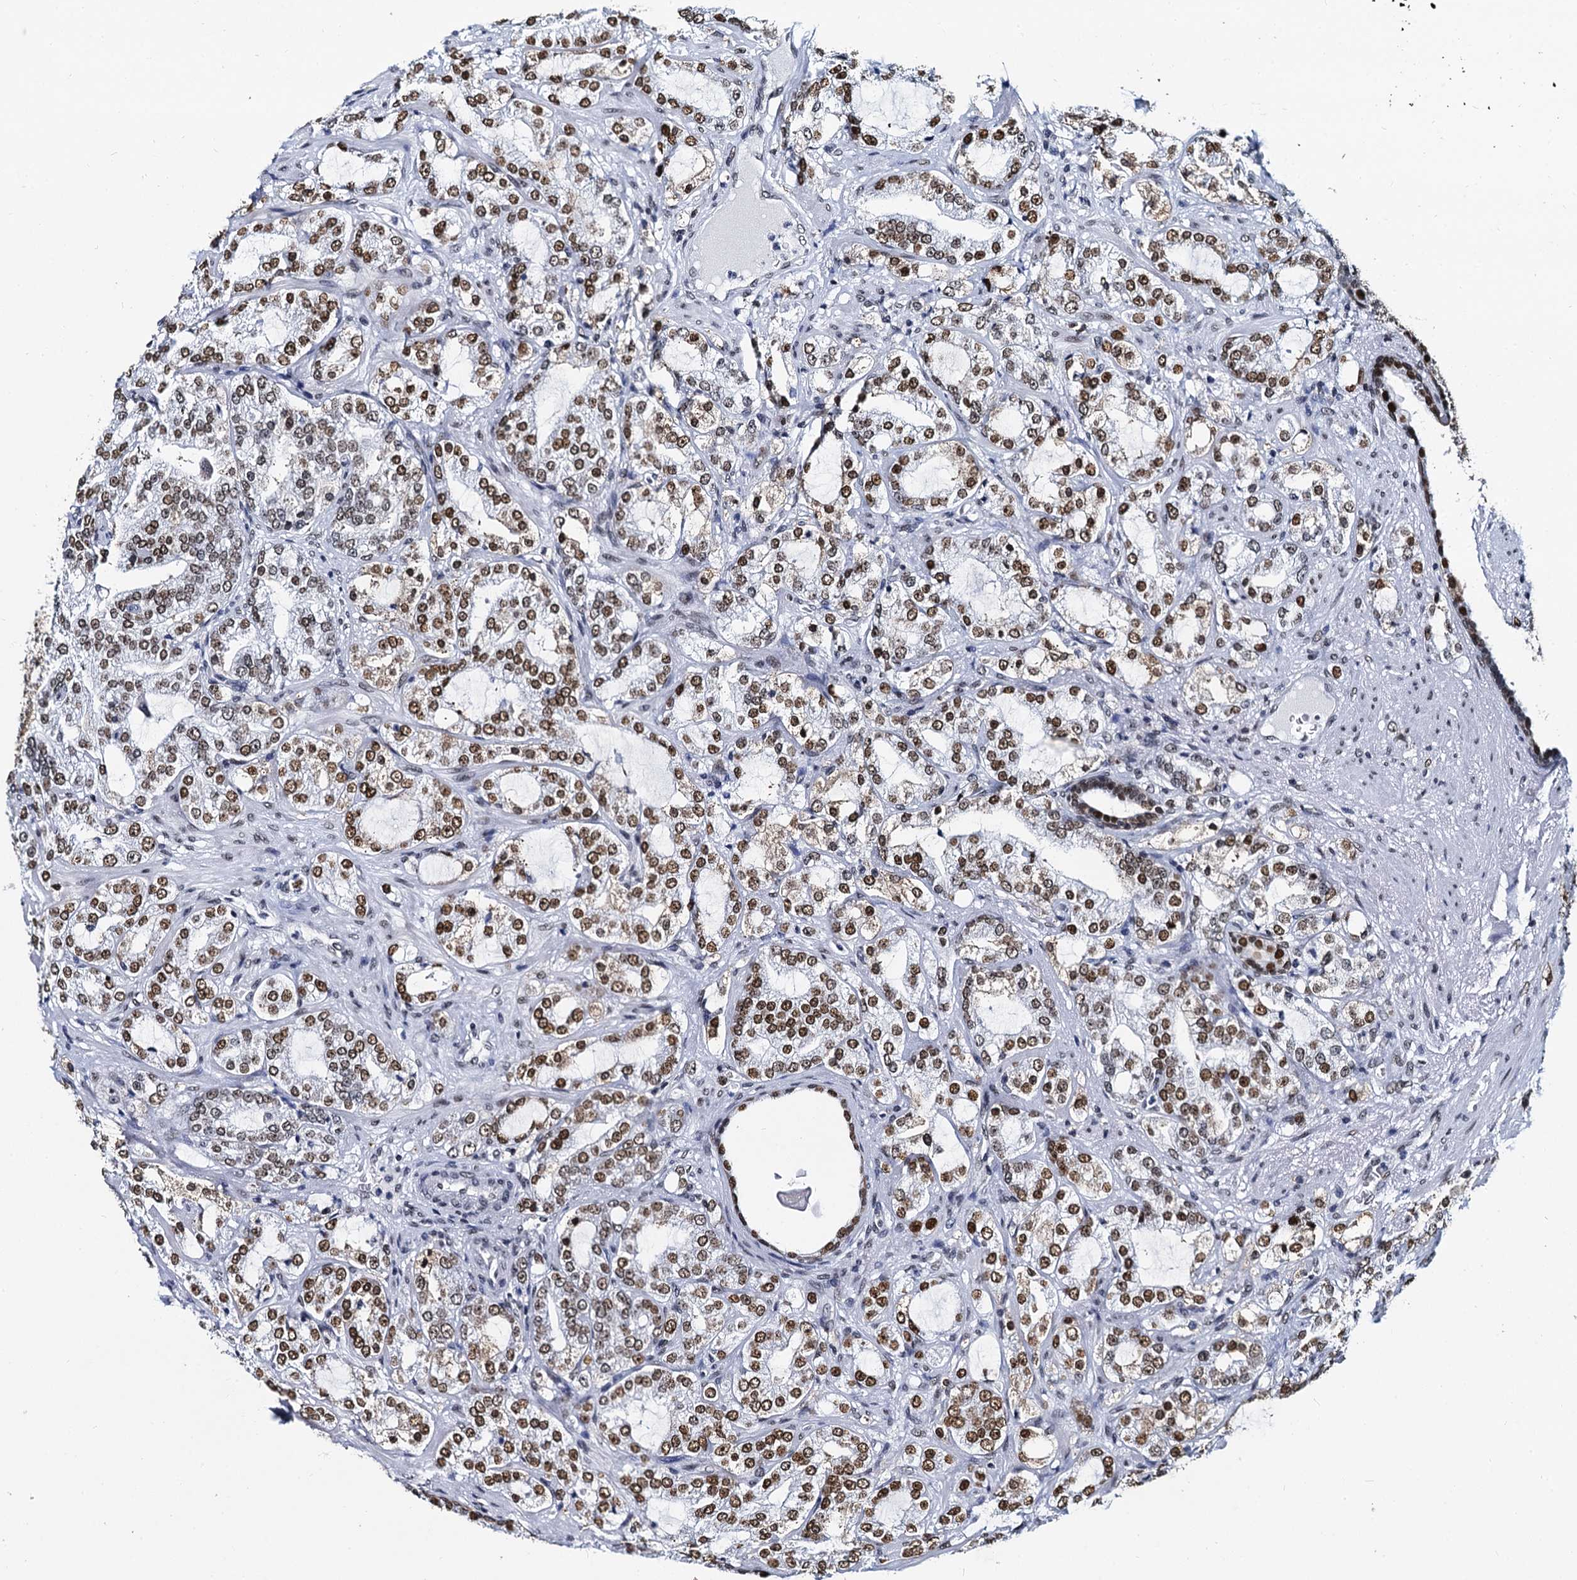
{"staining": {"intensity": "strong", "quantity": ">75%", "location": "nuclear"}, "tissue": "prostate cancer", "cell_type": "Tumor cells", "image_type": "cancer", "snomed": [{"axis": "morphology", "description": "Adenocarcinoma, High grade"}, {"axis": "topography", "description": "Prostate"}], "caption": "High-grade adenocarcinoma (prostate) stained for a protein (brown) exhibits strong nuclear positive expression in approximately >75% of tumor cells.", "gene": "CMAS", "patient": {"sex": "male", "age": 64}}